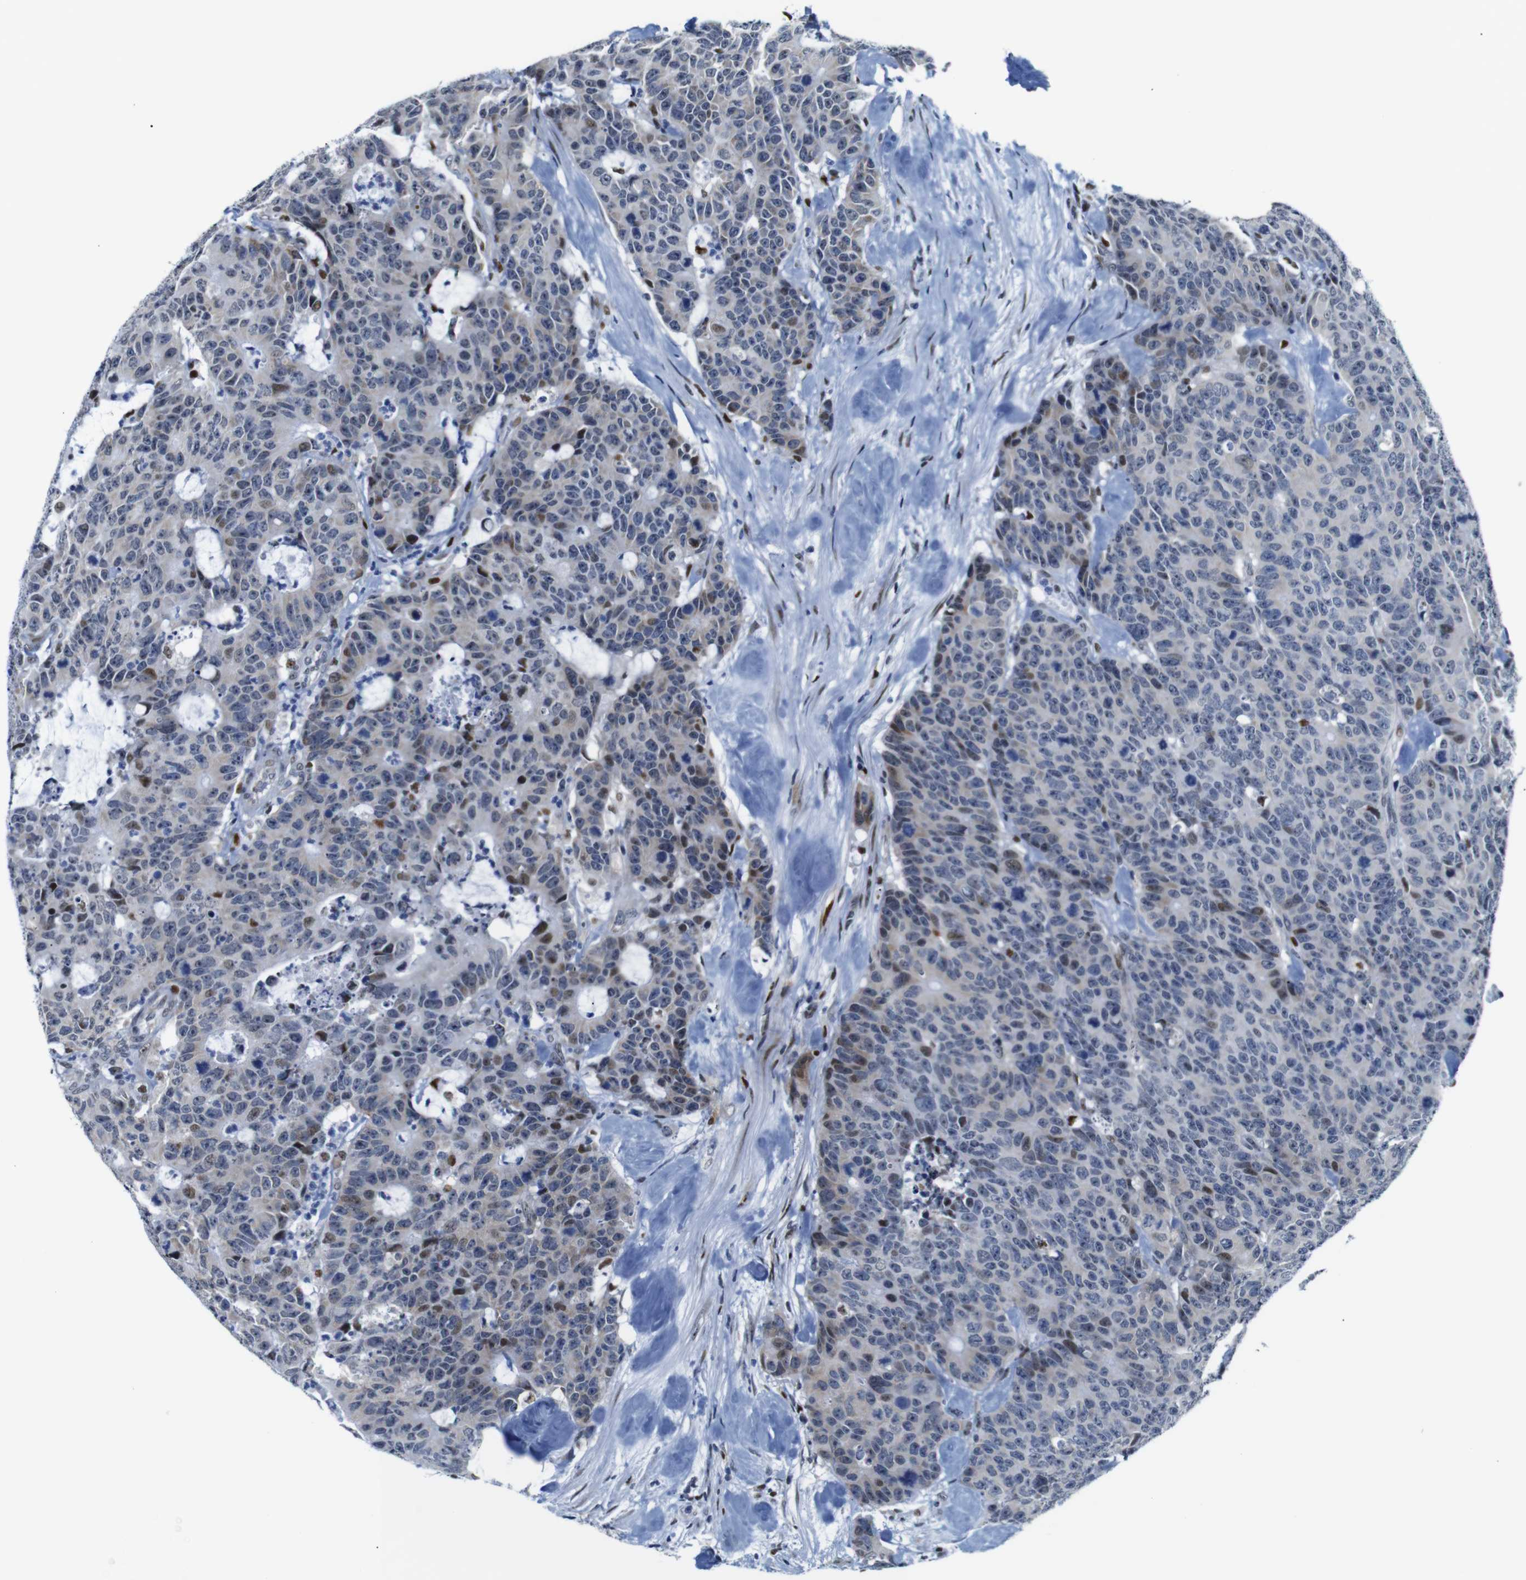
{"staining": {"intensity": "moderate", "quantity": "<25%", "location": "cytoplasmic/membranous,nuclear"}, "tissue": "colorectal cancer", "cell_type": "Tumor cells", "image_type": "cancer", "snomed": [{"axis": "morphology", "description": "Adenocarcinoma, NOS"}, {"axis": "topography", "description": "Colon"}], "caption": "Immunohistochemistry (IHC) photomicrograph of neoplastic tissue: adenocarcinoma (colorectal) stained using immunohistochemistry (IHC) displays low levels of moderate protein expression localized specifically in the cytoplasmic/membranous and nuclear of tumor cells, appearing as a cytoplasmic/membranous and nuclear brown color.", "gene": "GATA6", "patient": {"sex": "female", "age": 86}}